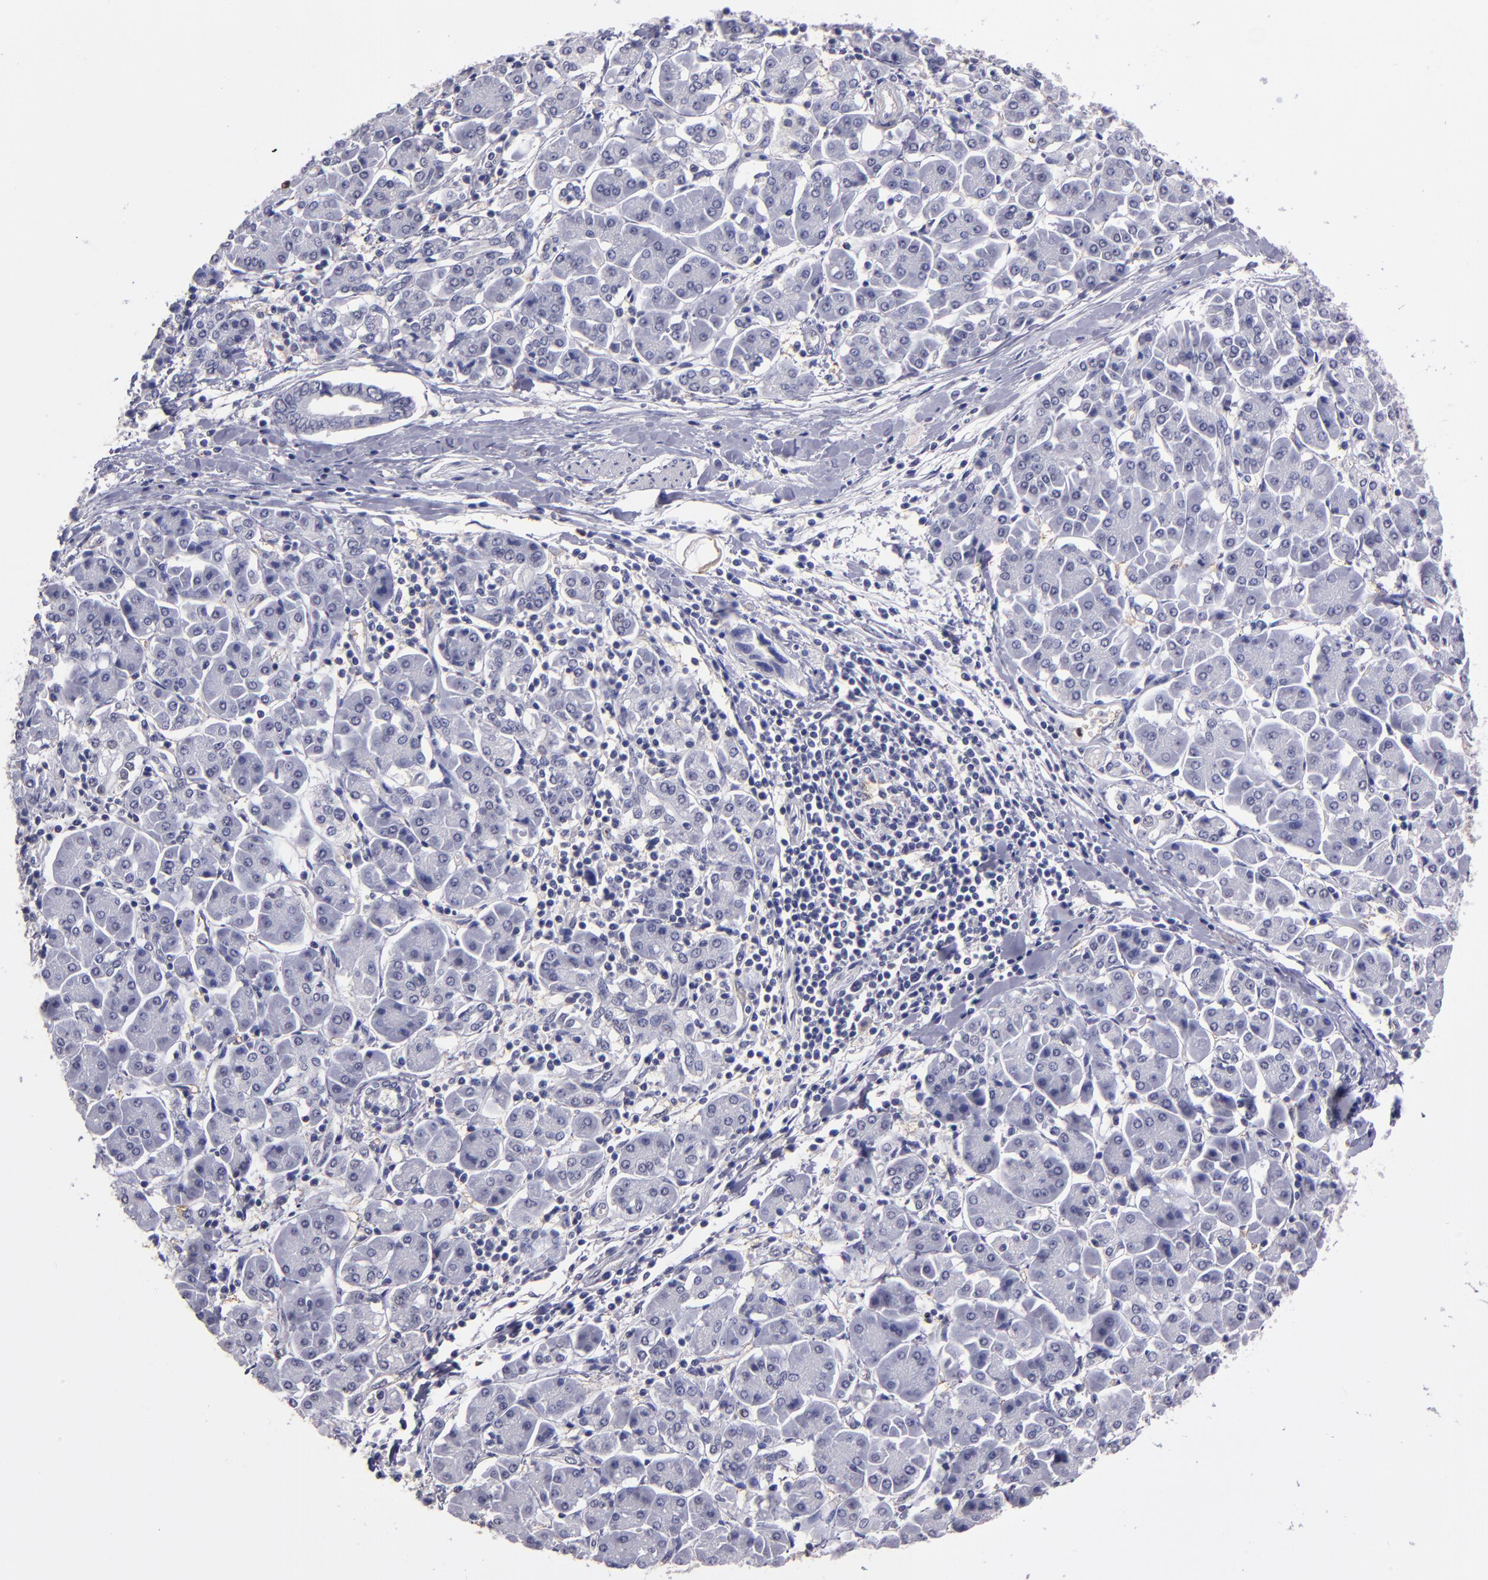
{"staining": {"intensity": "negative", "quantity": "none", "location": "none"}, "tissue": "pancreatic cancer", "cell_type": "Tumor cells", "image_type": "cancer", "snomed": [{"axis": "morphology", "description": "Adenocarcinoma, NOS"}, {"axis": "topography", "description": "Pancreas"}], "caption": "Immunohistochemical staining of pancreatic cancer displays no significant positivity in tumor cells.", "gene": "CEBPE", "patient": {"sex": "female", "age": 57}}